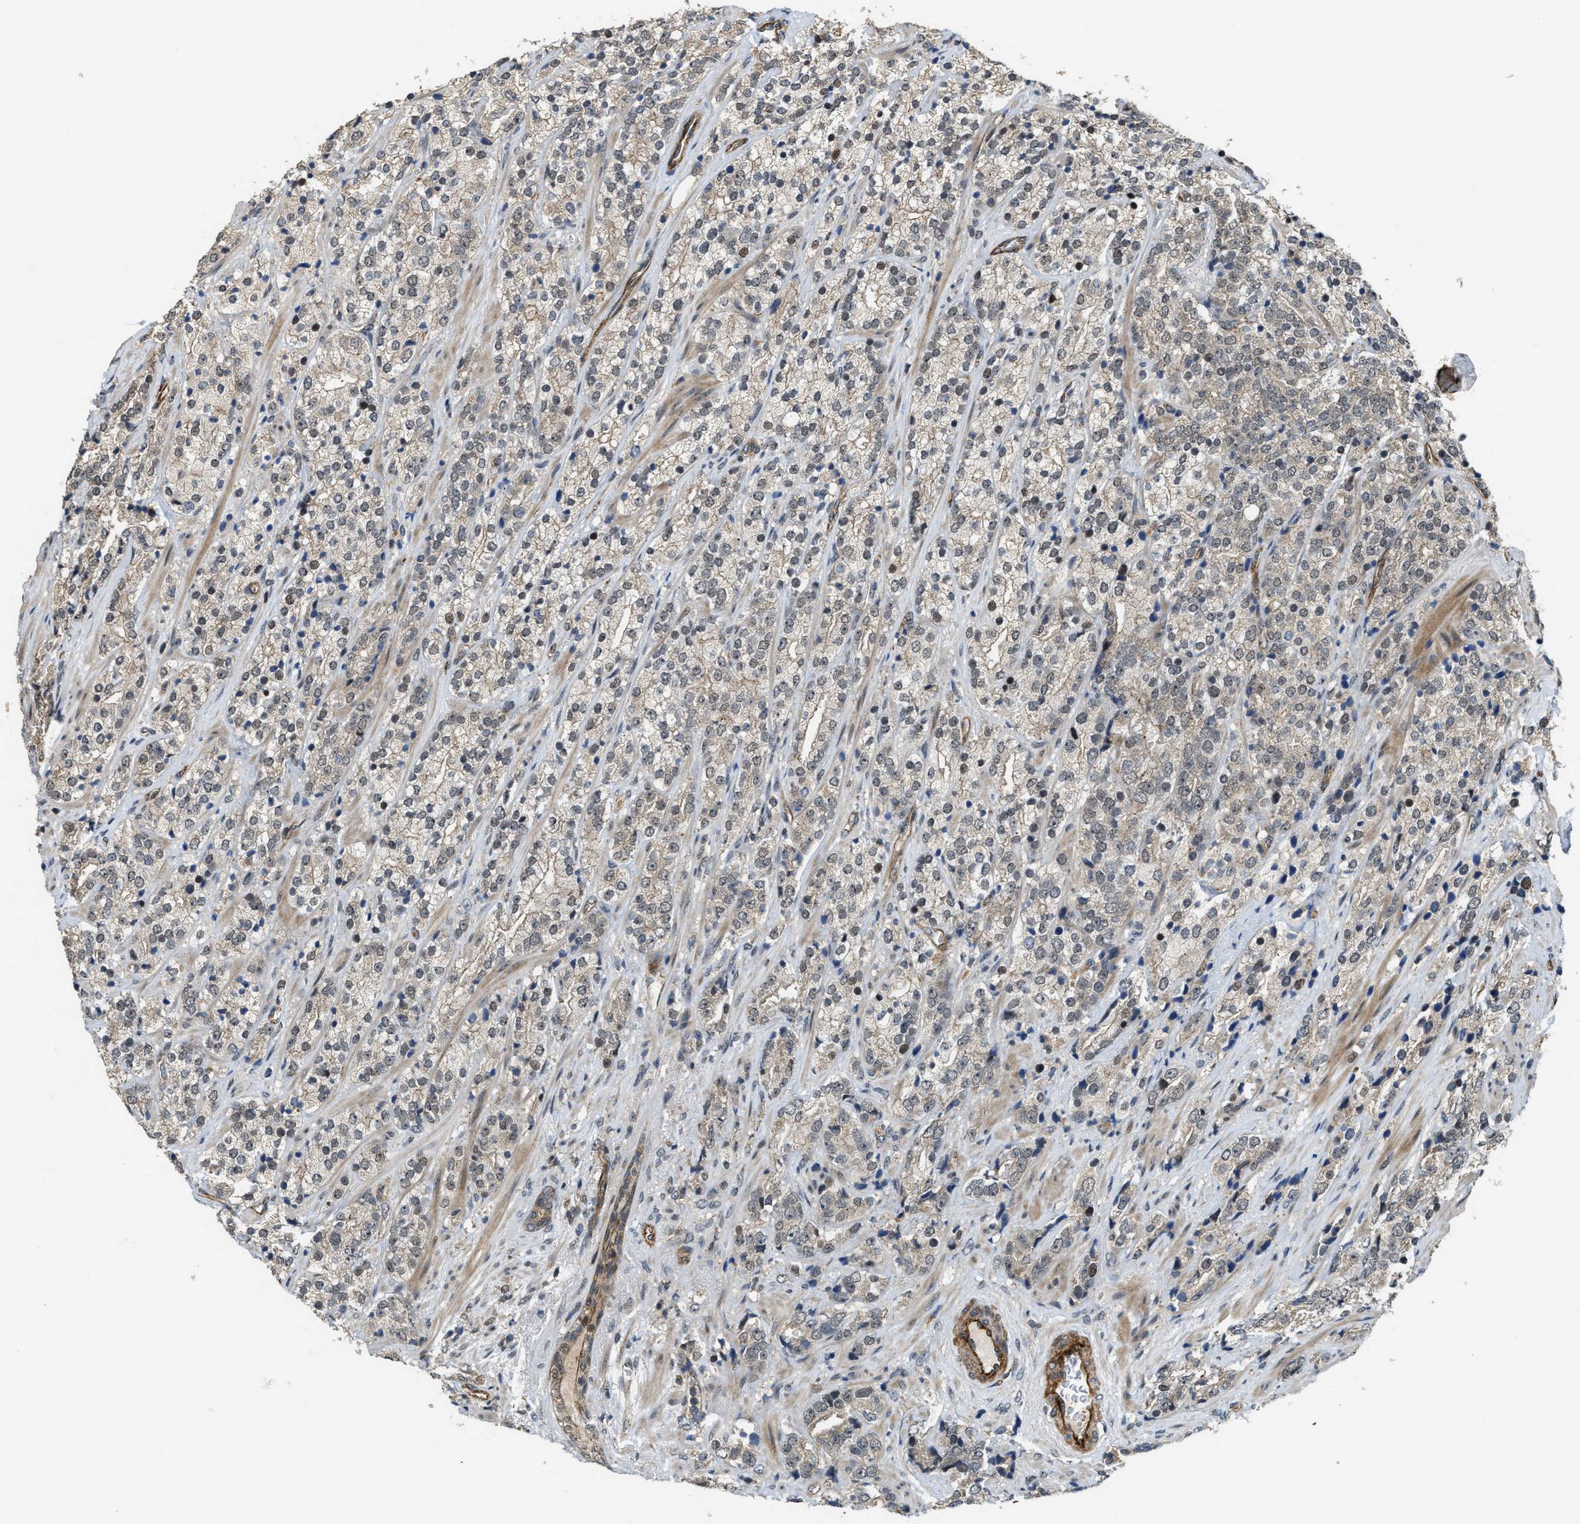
{"staining": {"intensity": "weak", "quantity": ">75%", "location": "cytoplasmic/membranous"}, "tissue": "prostate cancer", "cell_type": "Tumor cells", "image_type": "cancer", "snomed": [{"axis": "morphology", "description": "Adenocarcinoma, High grade"}, {"axis": "topography", "description": "Prostate"}], "caption": "DAB (3,3'-diaminobenzidine) immunohistochemical staining of human prostate adenocarcinoma (high-grade) exhibits weak cytoplasmic/membranous protein positivity in about >75% of tumor cells. (DAB = brown stain, brightfield microscopy at high magnification).", "gene": "DPF2", "patient": {"sex": "male", "age": 71}}